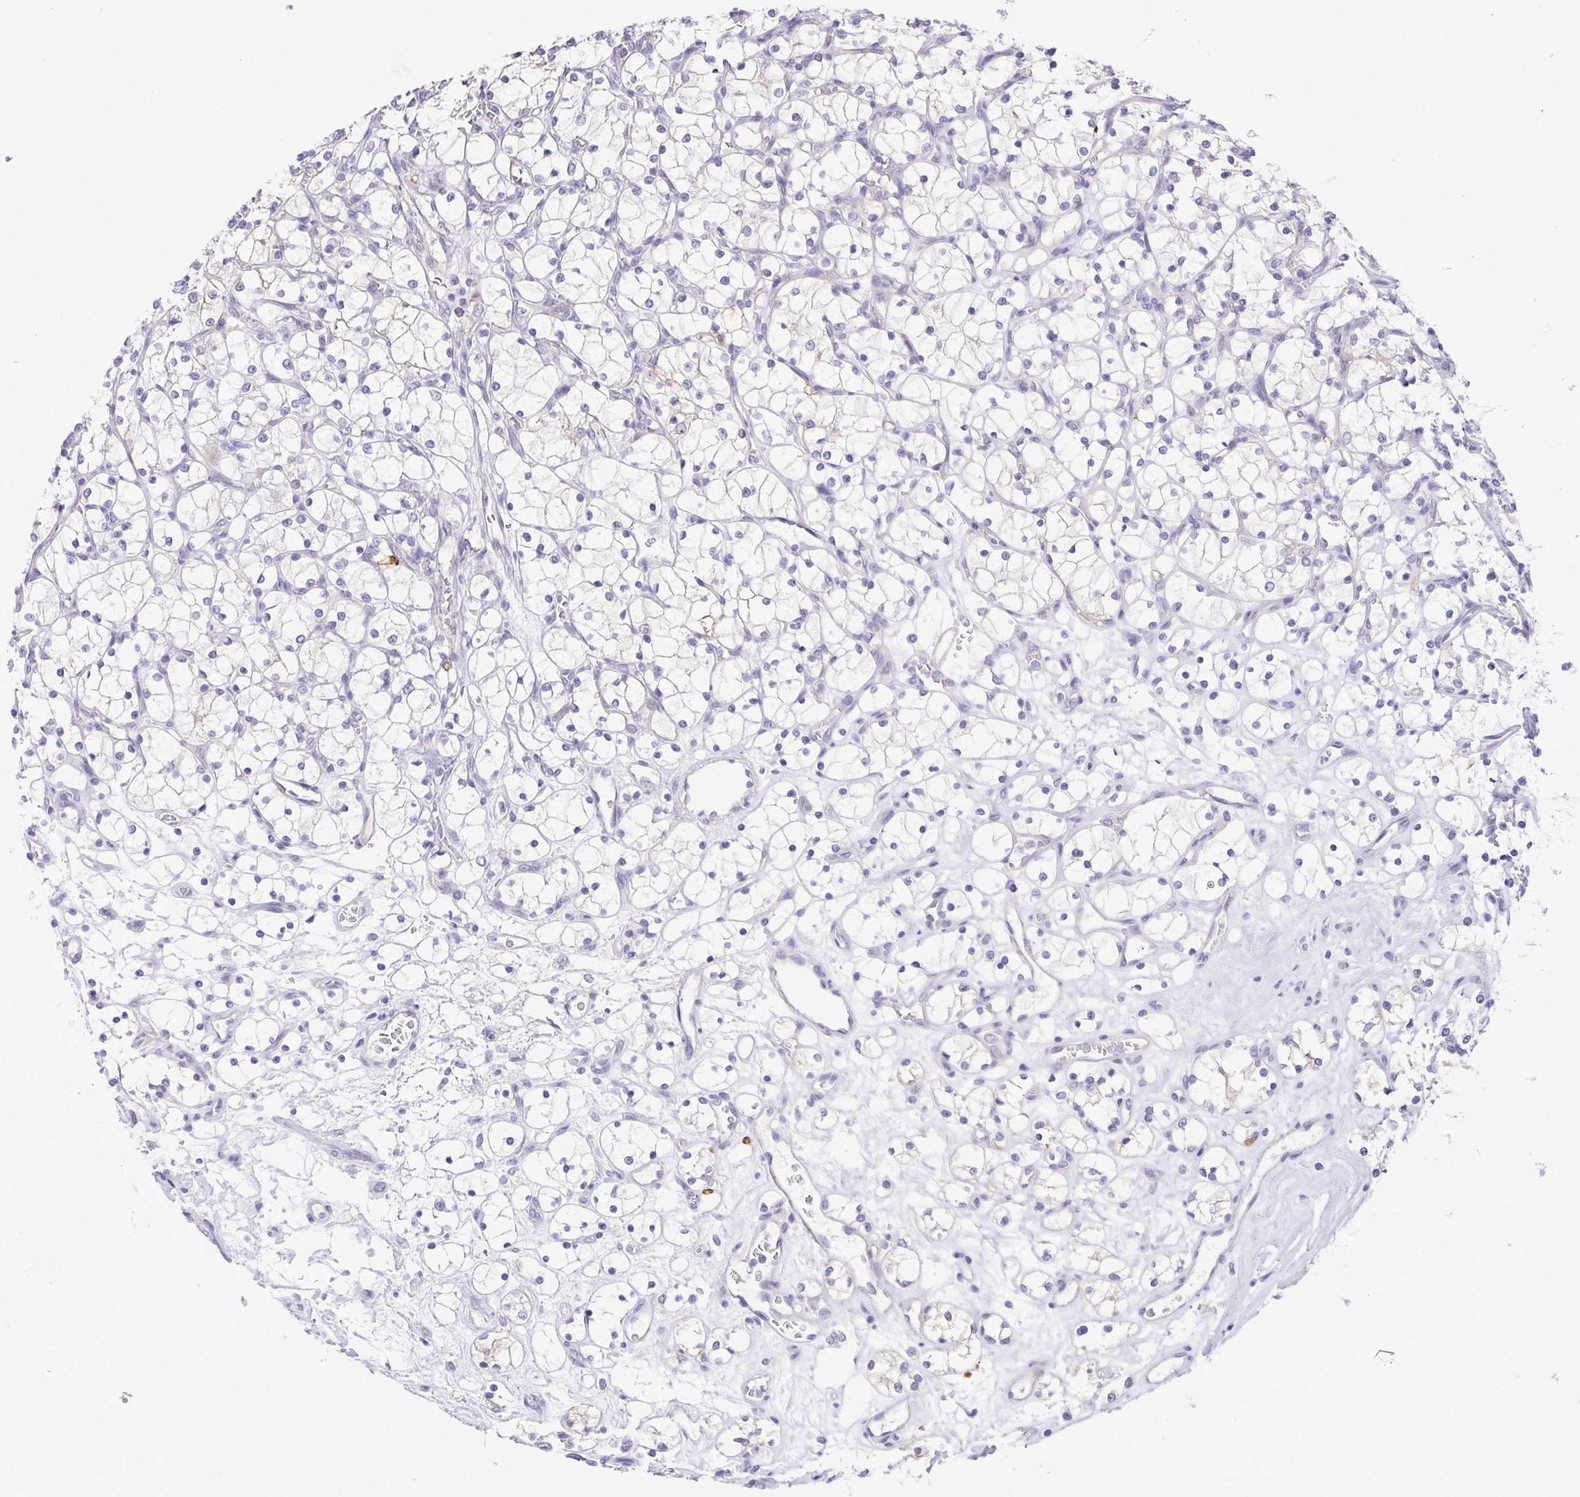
{"staining": {"intensity": "negative", "quantity": "none", "location": "none"}, "tissue": "renal cancer", "cell_type": "Tumor cells", "image_type": "cancer", "snomed": [{"axis": "morphology", "description": "Adenocarcinoma, NOS"}, {"axis": "topography", "description": "Kidney"}], "caption": "Immunohistochemistry (IHC) histopathology image of adenocarcinoma (renal) stained for a protein (brown), which displays no positivity in tumor cells. Brightfield microscopy of IHC stained with DAB (3,3'-diaminobenzidine) (brown) and hematoxylin (blue), captured at high magnification.", "gene": "DCLK2", "patient": {"sex": "female", "age": 69}}